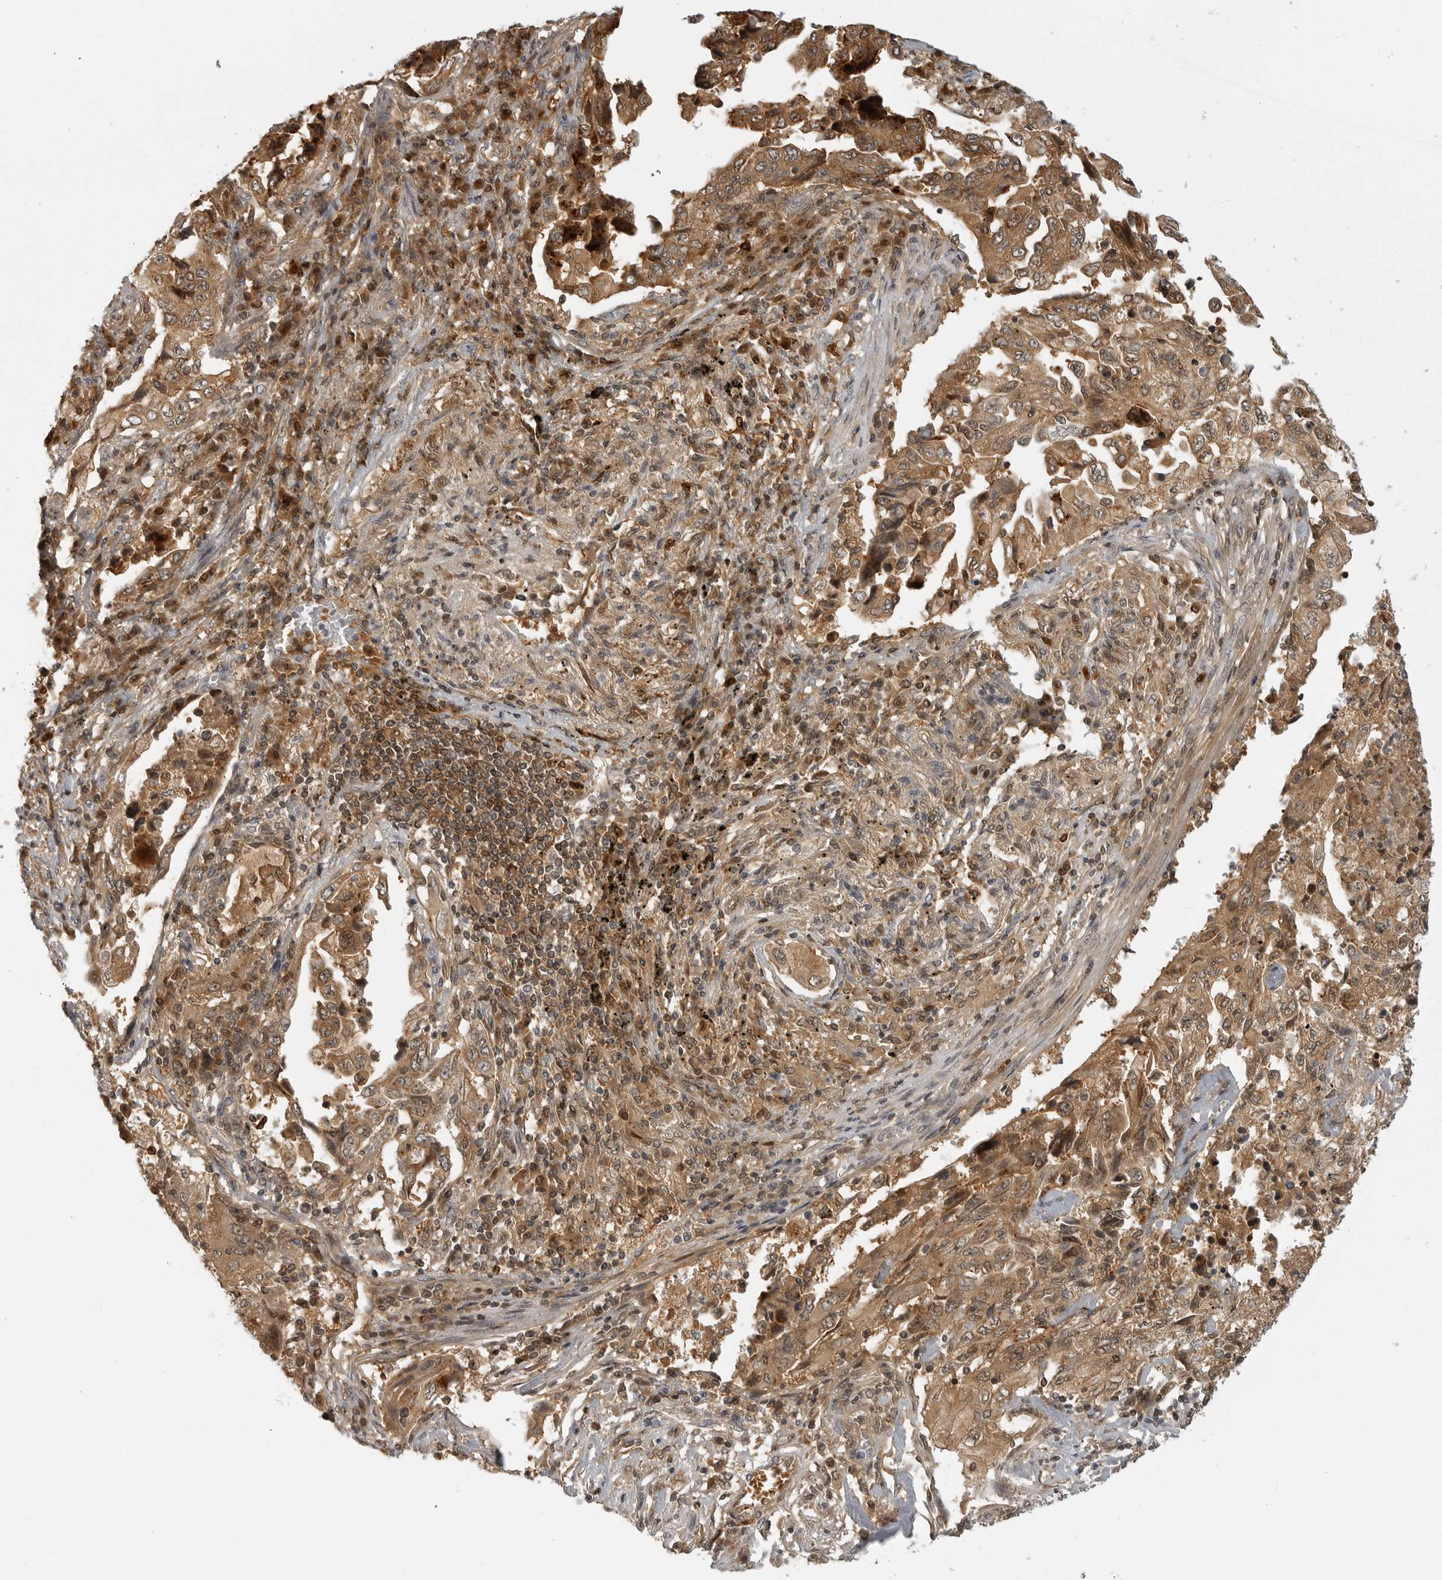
{"staining": {"intensity": "moderate", "quantity": ">75%", "location": "cytoplasmic/membranous"}, "tissue": "lung cancer", "cell_type": "Tumor cells", "image_type": "cancer", "snomed": [{"axis": "morphology", "description": "Adenocarcinoma, NOS"}, {"axis": "topography", "description": "Lung"}], "caption": "Immunohistochemistry micrograph of neoplastic tissue: lung adenocarcinoma stained using IHC displays medium levels of moderate protein expression localized specifically in the cytoplasmic/membranous of tumor cells, appearing as a cytoplasmic/membranous brown color.", "gene": "CTIF", "patient": {"sex": "female", "age": 51}}